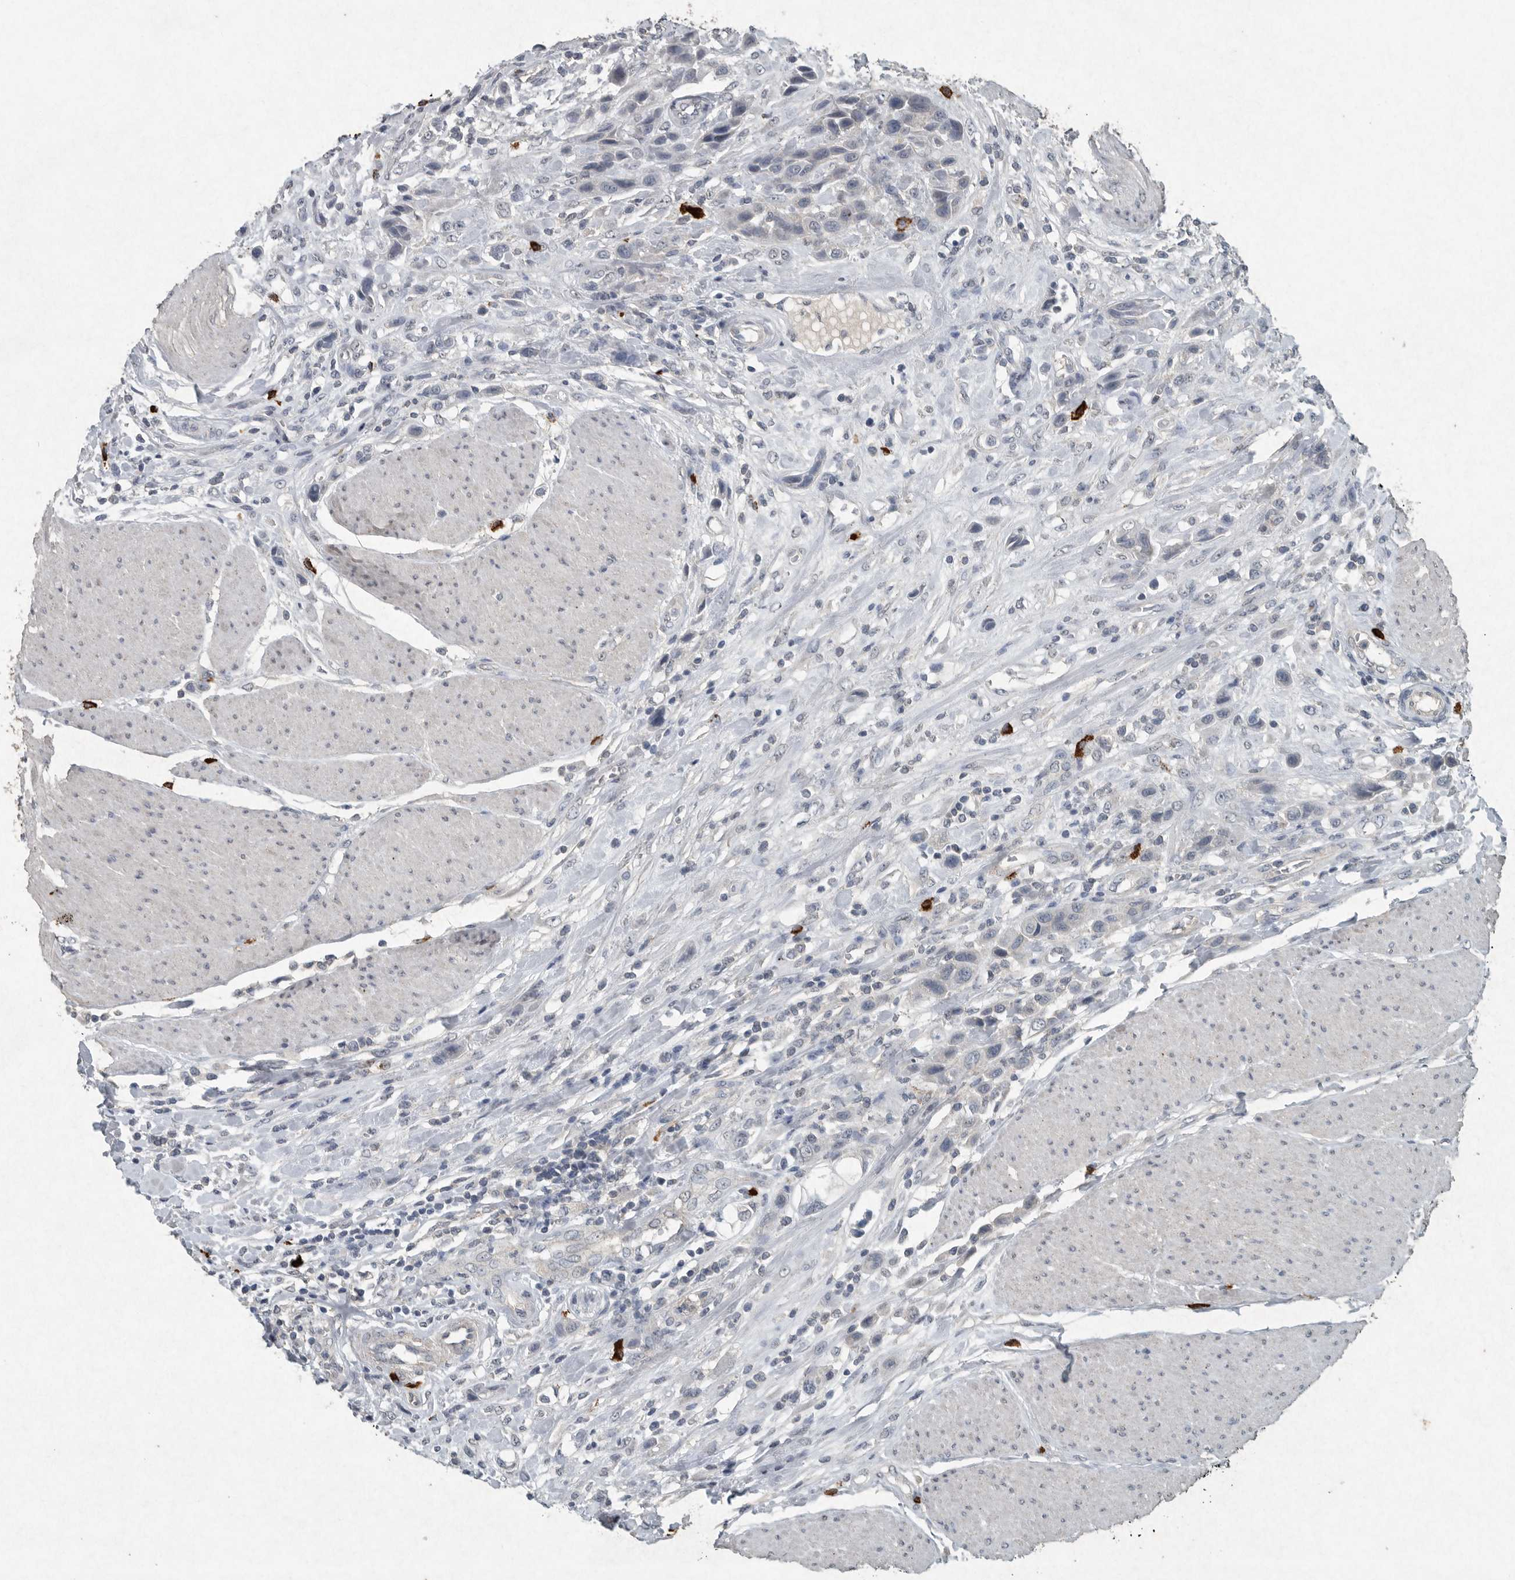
{"staining": {"intensity": "negative", "quantity": "none", "location": "none"}, "tissue": "urothelial cancer", "cell_type": "Tumor cells", "image_type": "cancer", "snomed": [{"axis": "morphology", "description": "Urothelial carcinoma, High grade"}, {"axis": "topography", "description": "Urinary bladder"}], "caption": "This micrograph is of urothelial cancer stained with IHC to label a protein in brown with the nuclei are counter-stained blue. There is no expression in tumor cells. (Brightfield microscopy of DAB IHC at high magnification).", "gene": "IL20", "patient": {"sex": "male", "age": 50}}